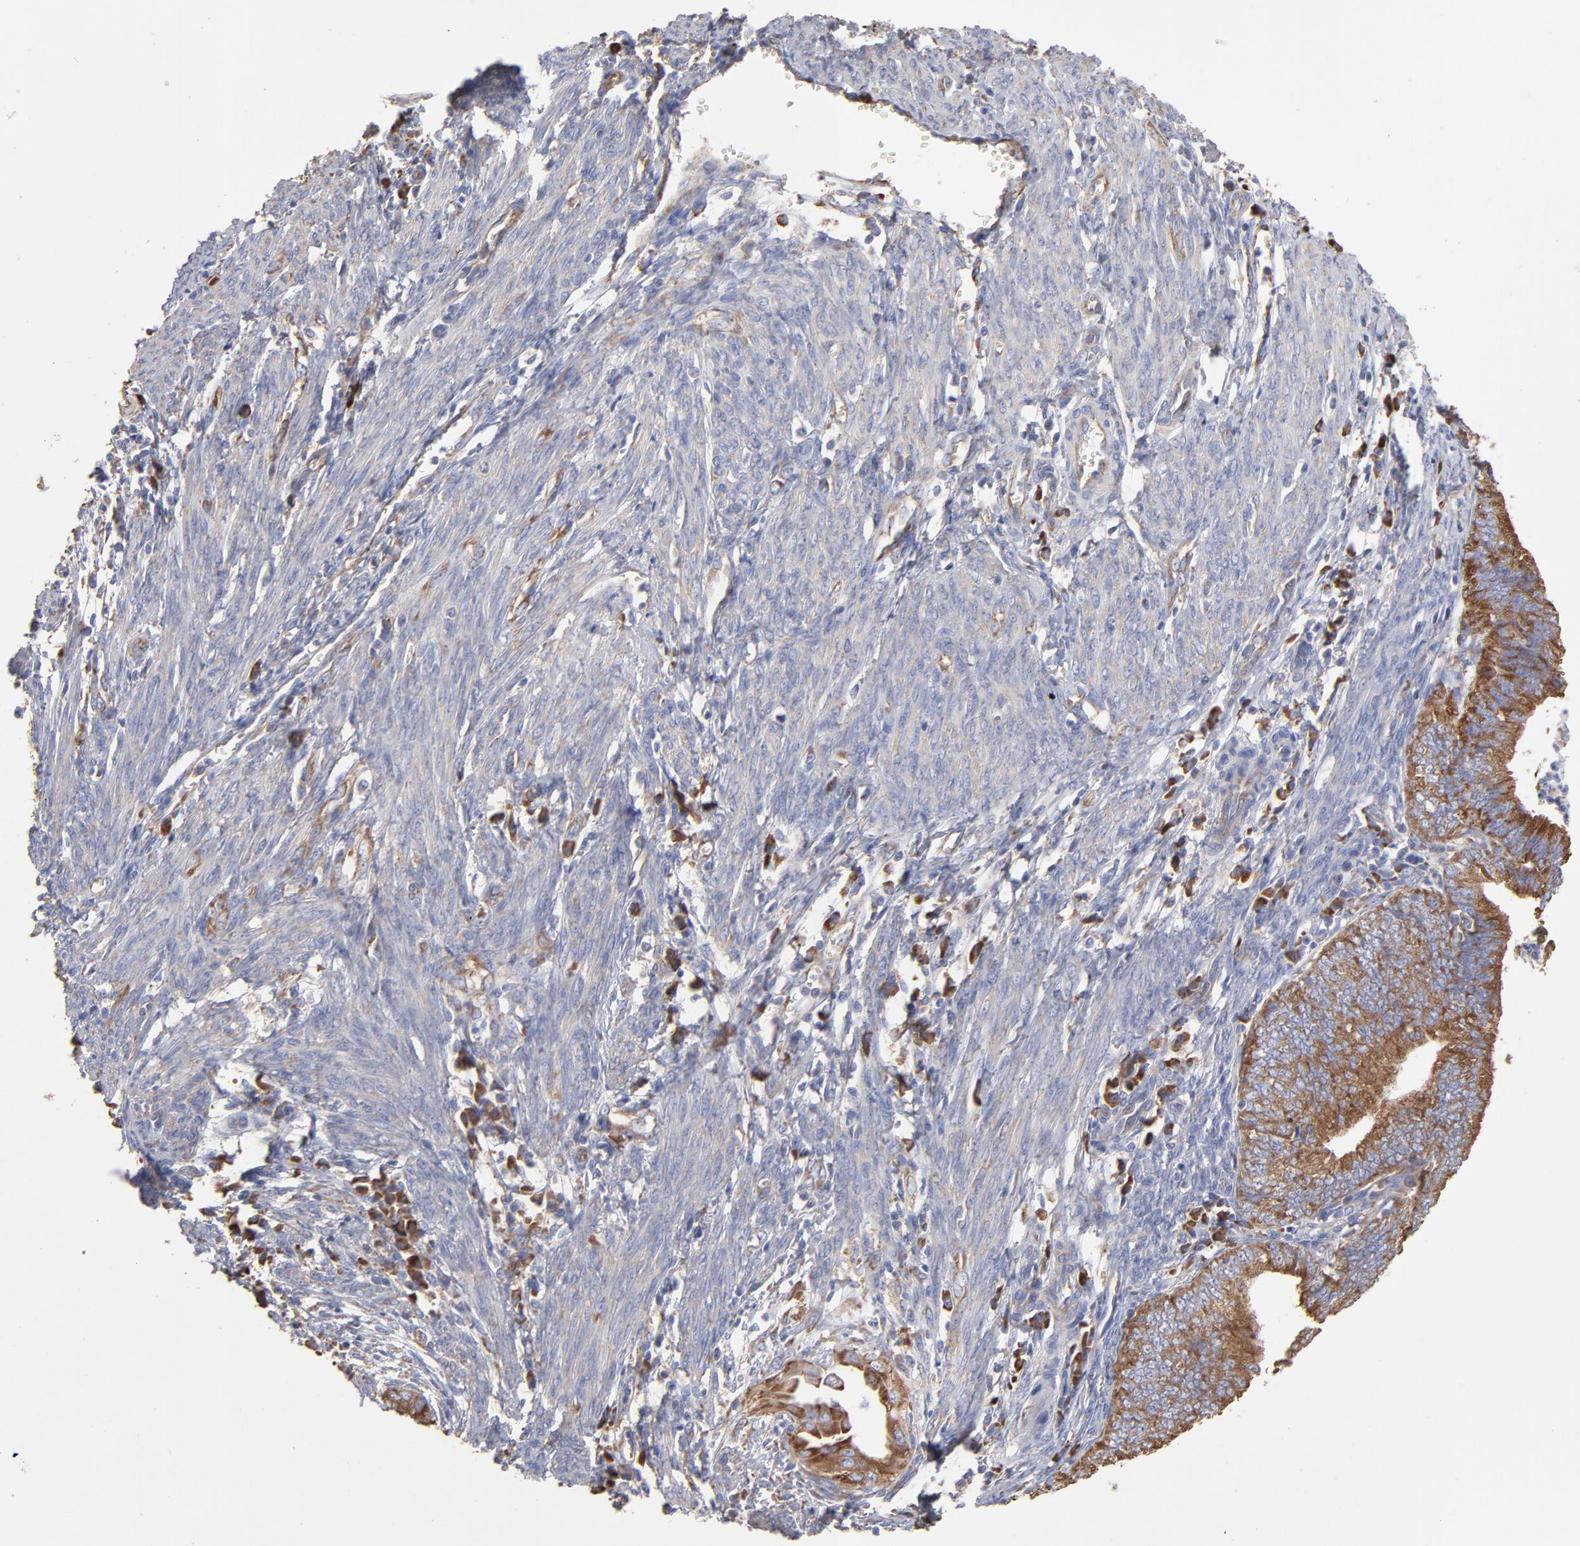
{"staining": {"intensity": "moderate", "quantity": ">75%", "location": "cytoplasmic/membranous"}, "tissue": "endometrial cancer", "cell_type": "Tumor cells", "image_type": "cancer", "snomed": [{"axis": "morphology", "description": "Adenocarcinoma, NOS"}, {"axis": "topography", "description": "Endometrium"}], "caption": "A brown stain shows moderate cytoplasmic/membranous positivity of a protein in human adenocarcinoma (endometrial) tumor cells.", "gene": "RPL3", "patient": {"sex": "female", "age": 66}}